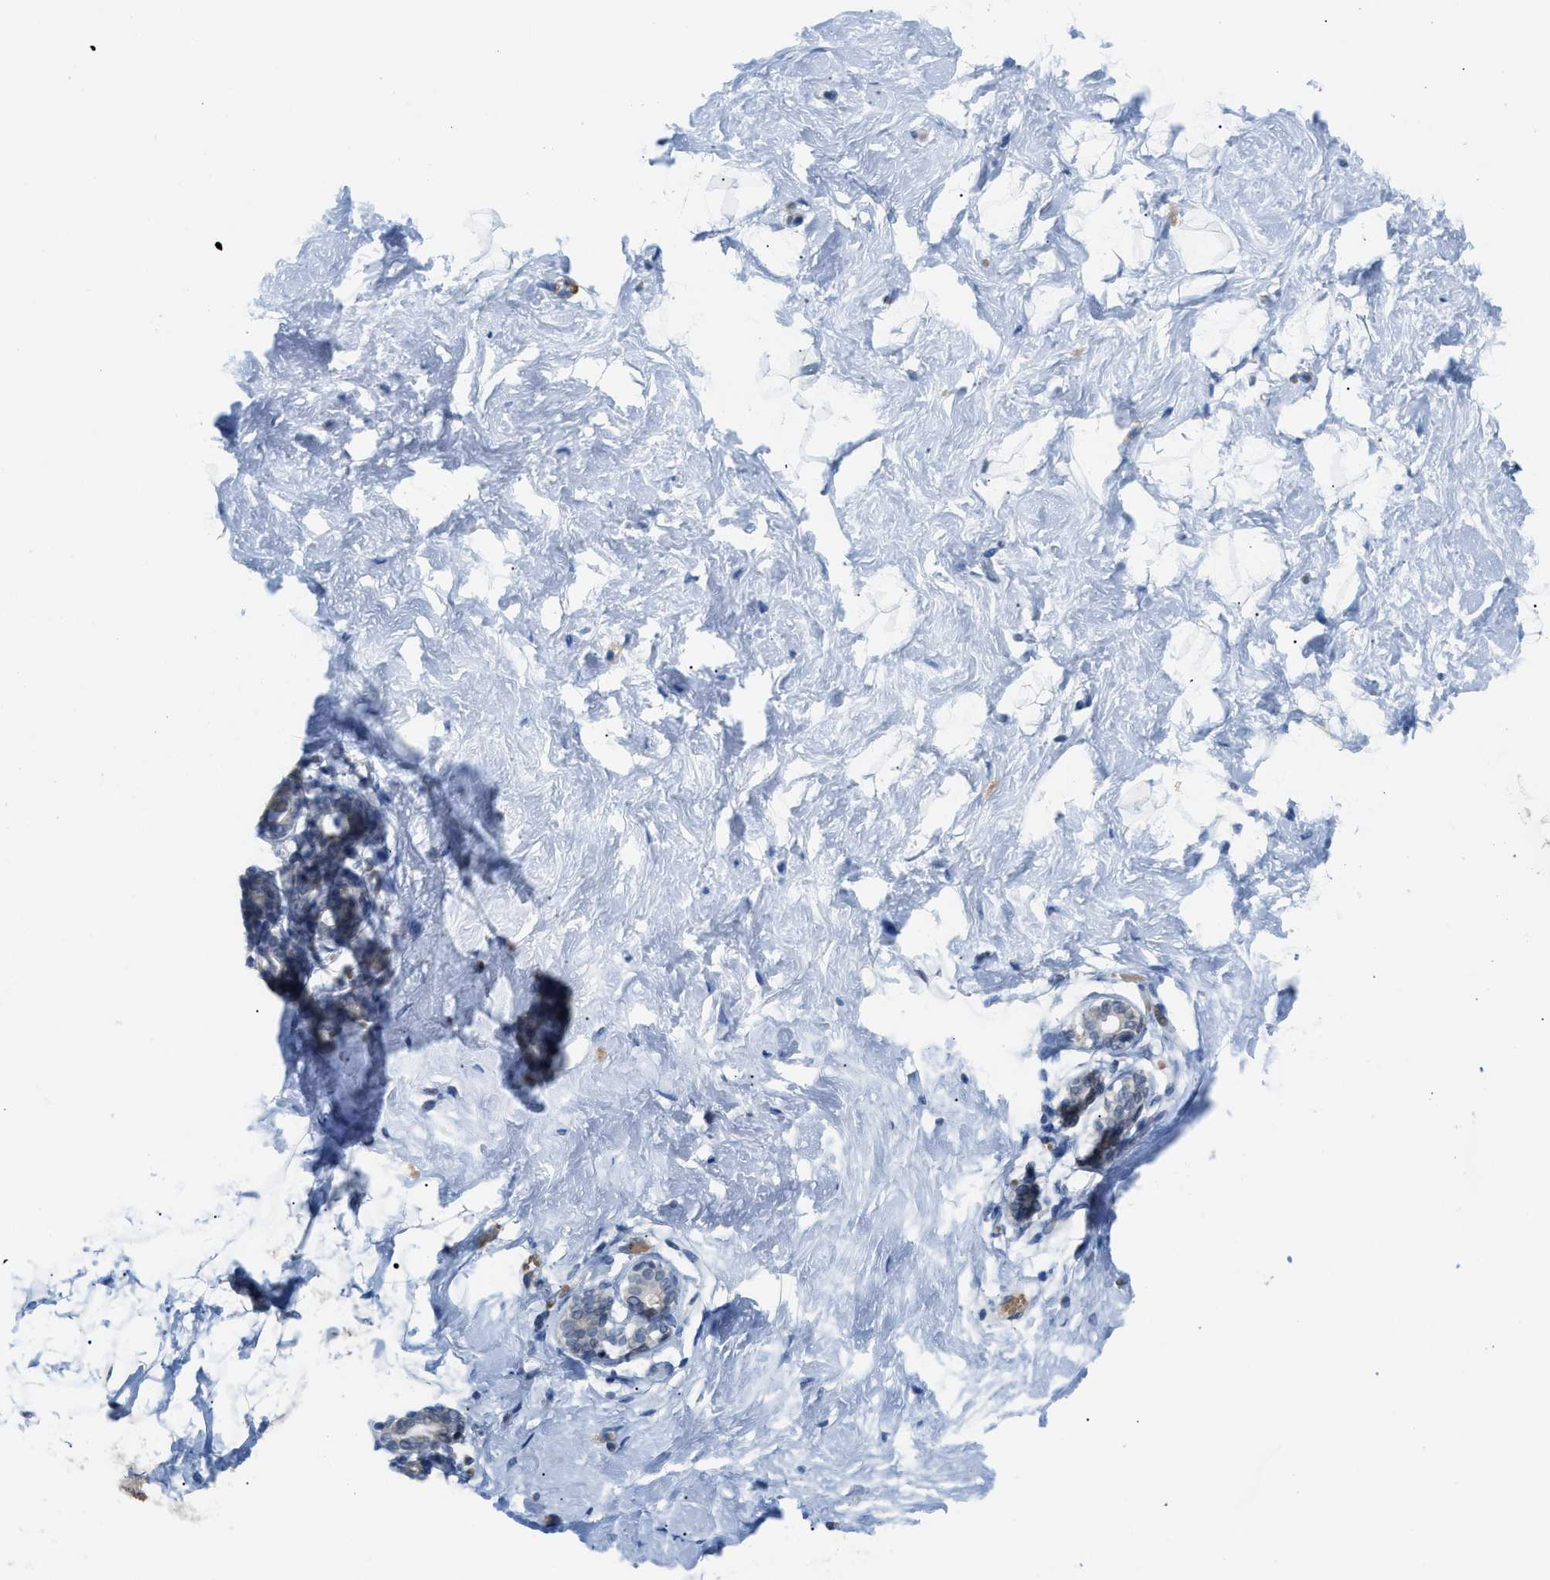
{"staining": {"intensity": "negative", "quantity": "none", "location": "none"}, "tissue": "breast", "cell_type": "Adipocytes", "image_type": "normal", "snomed": [{"axis": "morphology", "description": "Normal tissue, NOS"}, {"axis": "topography", "description": "Breast"}], "caption": "Human breast stained for a protein using immunohistochemistry (IHC) displays no staining in adipocytes.", "gene": "PSAT1", "patient": {"sex": "female", "age": 23}}